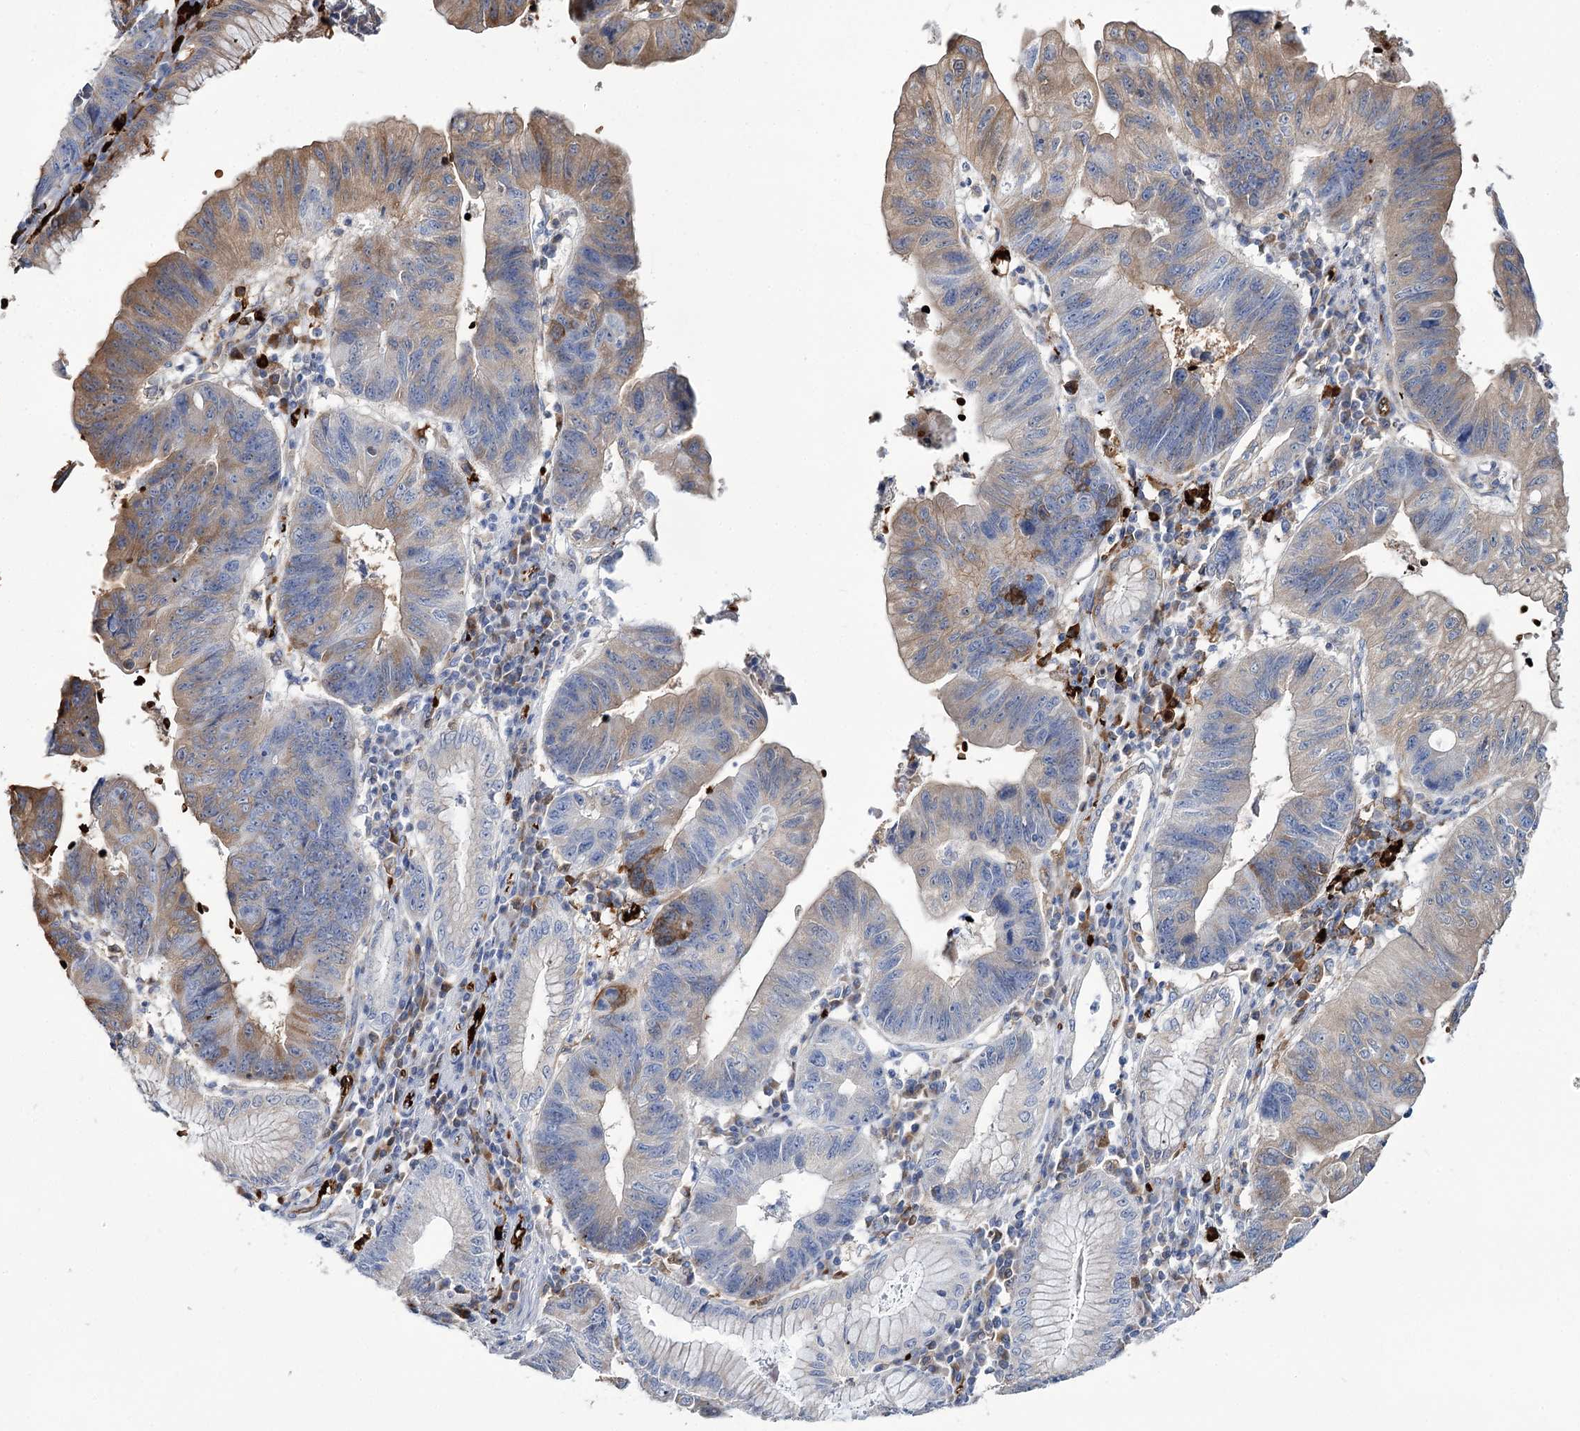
{"staining": {"intensity": "strong", "quantity": "25%-75%", "location": "cytoplasmic/membranous"}, "tissue": "stomach cancer", "cell_type": "Tumor cells", "image_type": "cancer", "snomed": [{"axis": "morphology", "description": "Adenocarcinoma, NOS"}, {"axis": "topography", "description": "Stomach"}], "caption": "An image of stomach adenocarcinoma stained for a protein demonstrates strong cytoplasmic/membranous brown staining in tumor cells.", "gene": "GBF1", "patient": {"sex": "male", "age": 59}}